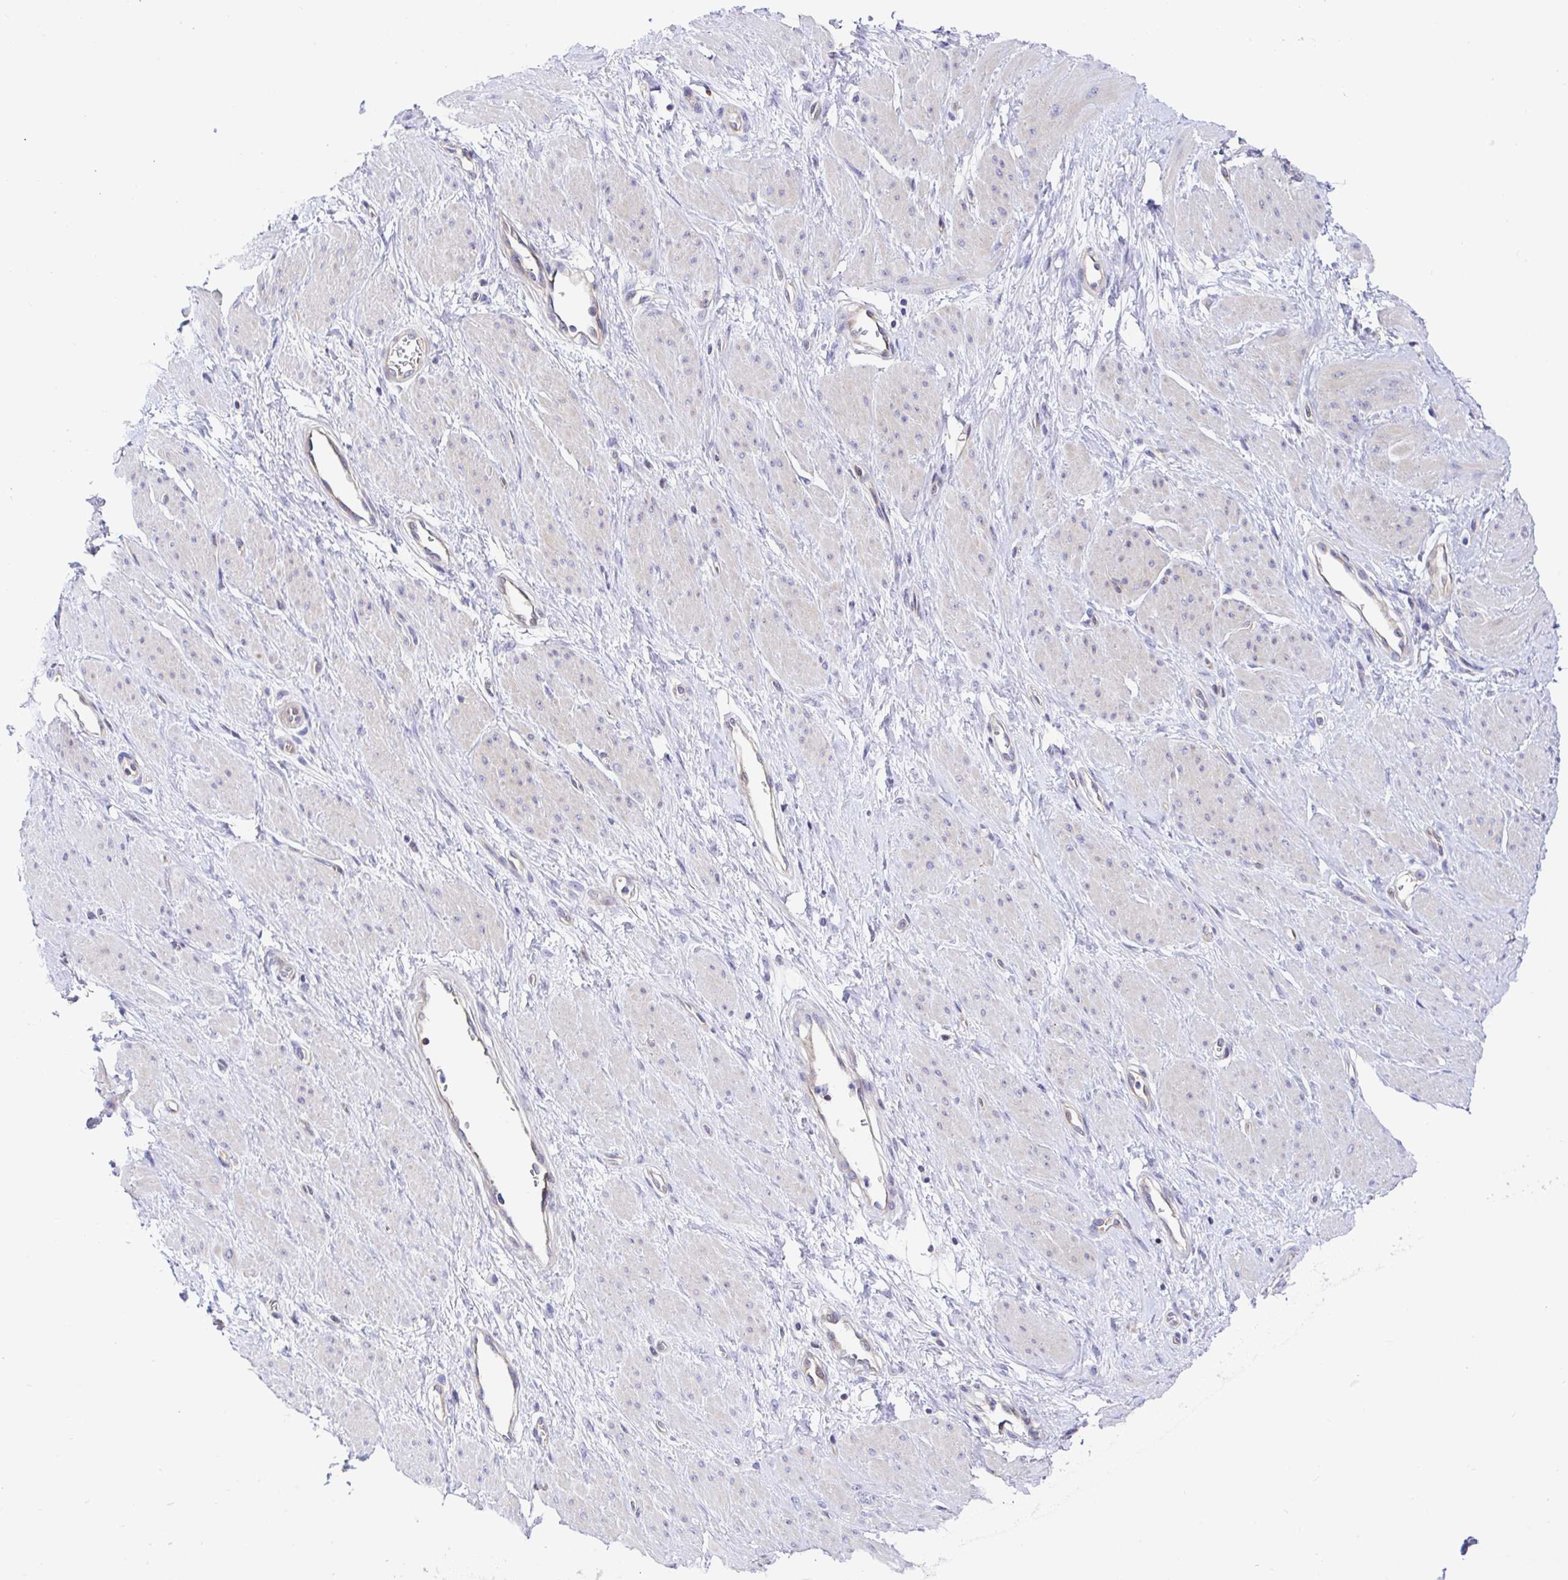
{"staining": {"intensity": "negative", "quantity": "none", "location": "none"}, "tissue": "smooth muscle", "cell_type": "Smooth muscle cells", "image_type": "normal", "snomed": [{"axis": "morphology", "description": "Normal tissue, NOS"}, {"axis": "topography", "description": "Smooth muscle"}, {"axis": "topography", "description": "Uterus"}], "caption": "Immunohistochemistry (IHC) image of benign smooth muscle stained for a protein (brown), which reveals no positivity in smooth muscle cells.", "gene": "TIMELESS", "patient": {"sex": "female", "age": 39}}